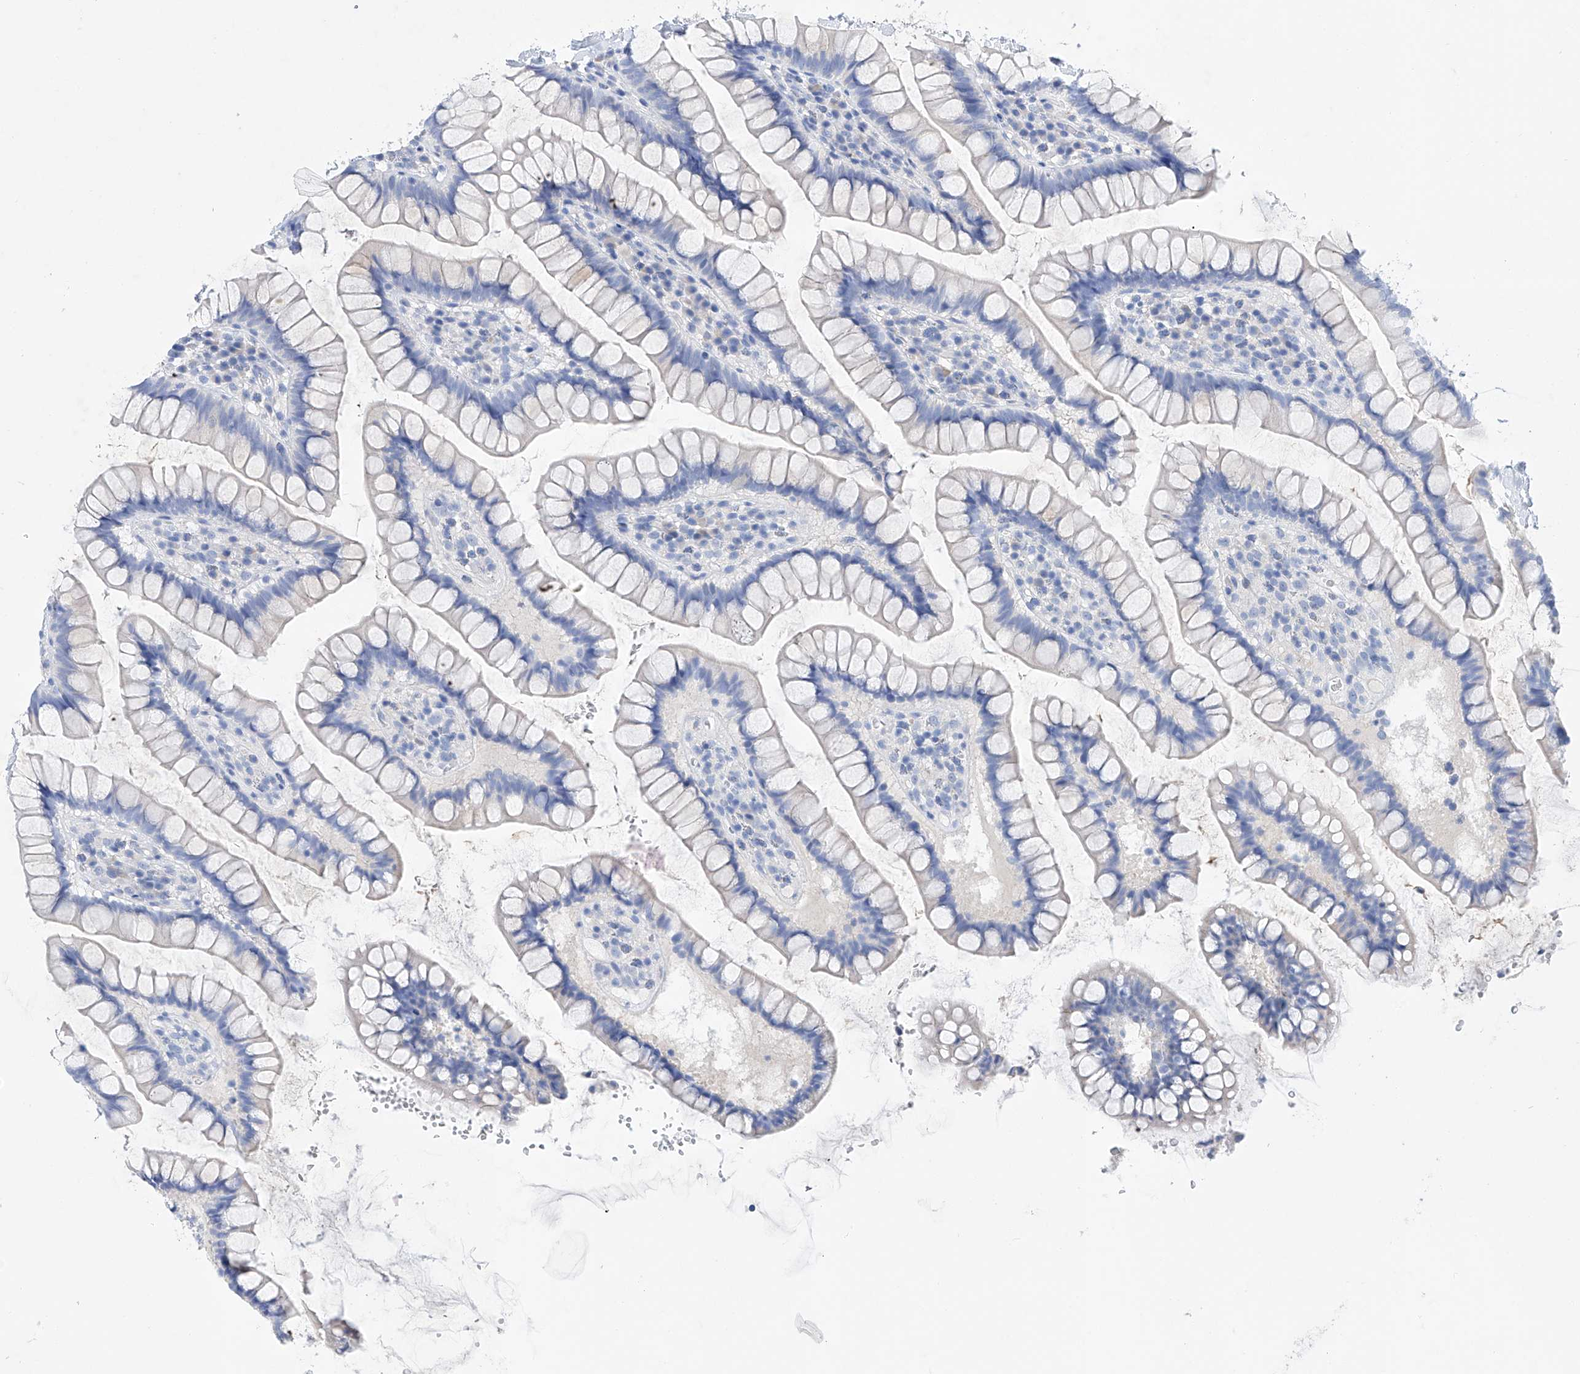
{"staining": {"intensity": "negative", "quantity": "none", "location": "none"}, "tissue": "colon", "cell_type": "Endothelial cells", "image_type": "normal", "snomed": [{"axis": "morphology", "description": "Normal tissue, NOS"}, {"axis": "topography", "description": "Colon"}], "caption": "This is a image of immunohistochemistry (IHC) staining of unremarkable colon, which shows no positivity in endothelial cells. (DAB immunohistochemistry with hematoxylin counter stain).", "gene": "LURAP1", "patient": {"sex": "female", "age": 79}}